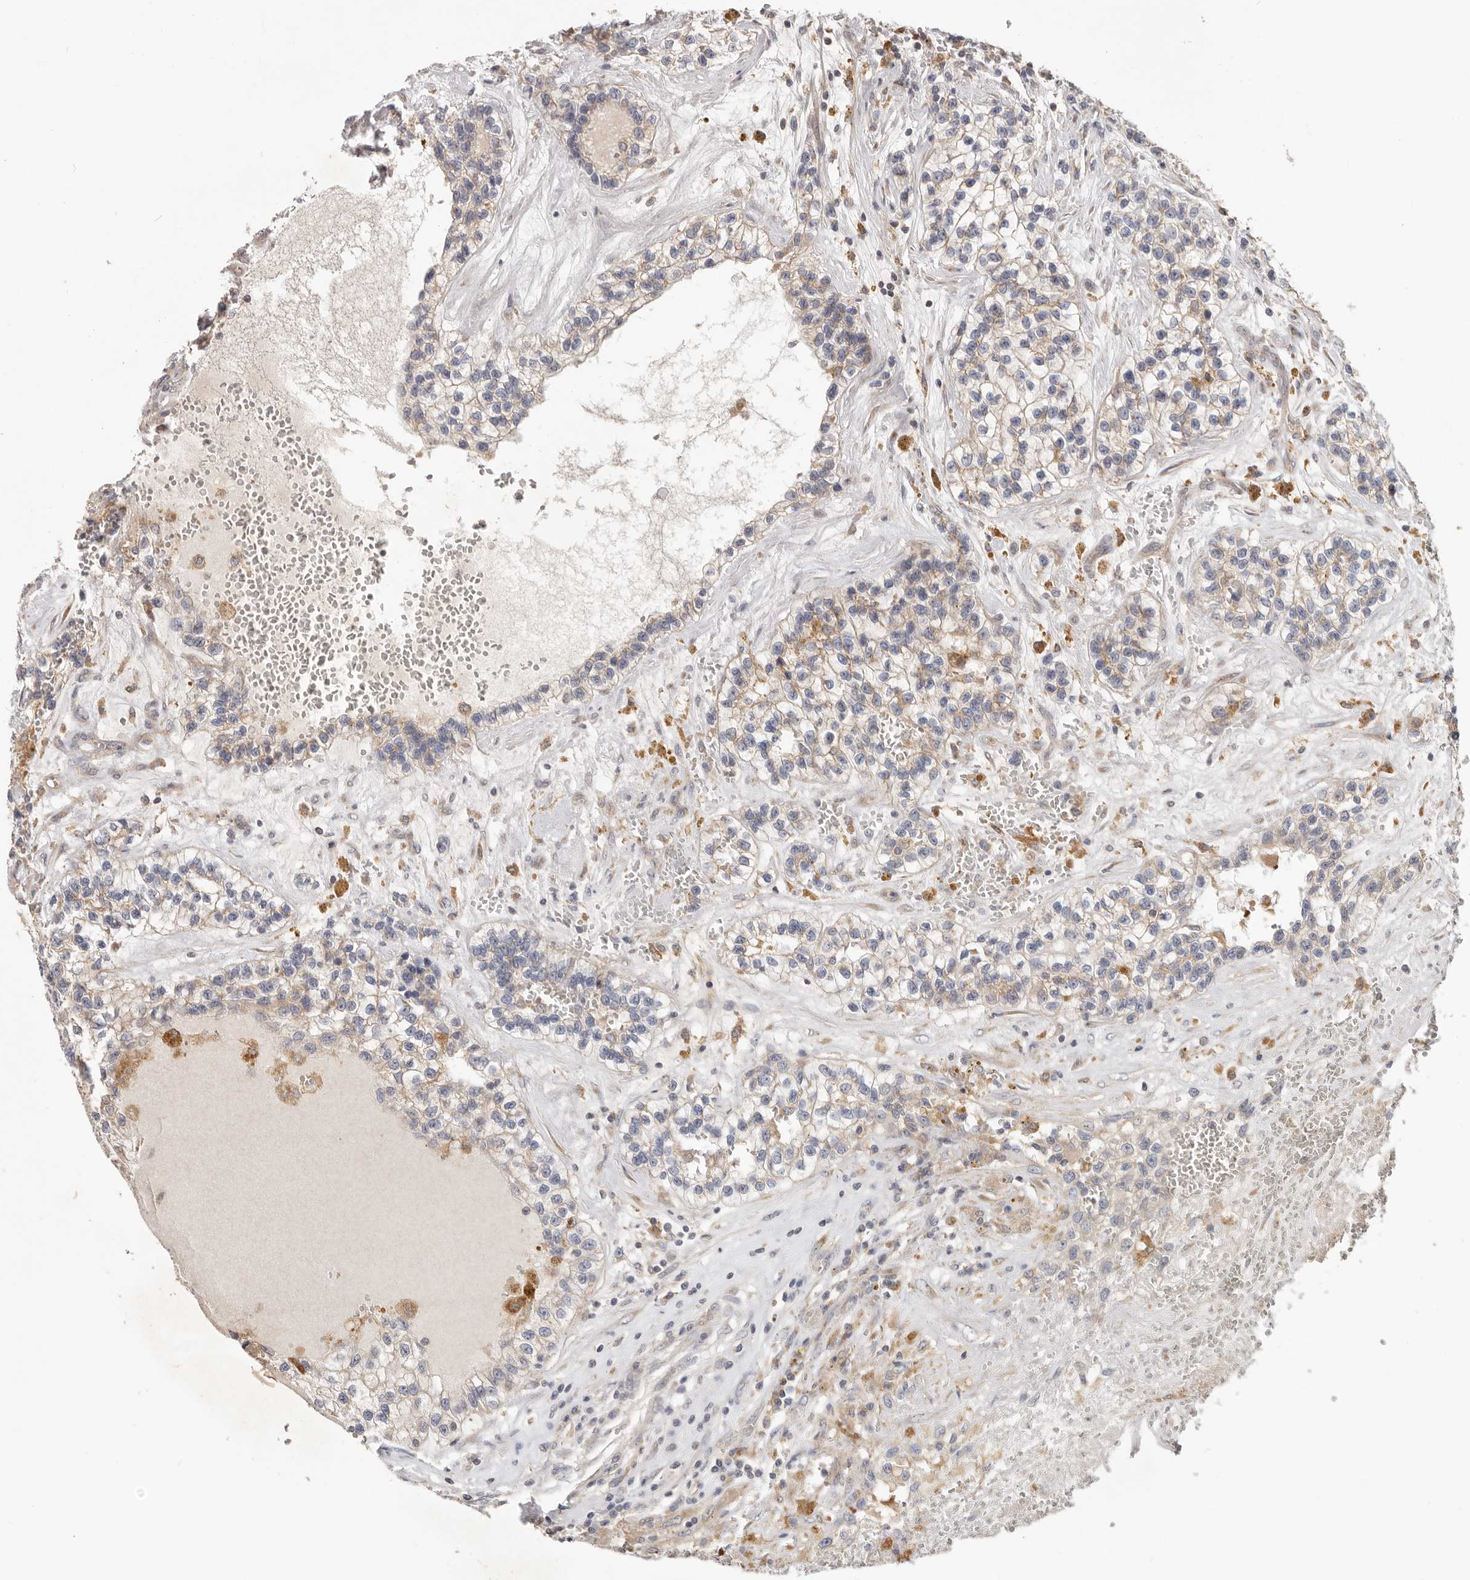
{"staining": {"intensity": "strong", "quantity": "25%-75%", "location": "cytoplasmic/membranous"}, "tissue": "renal cancer", "cell_type": "Tumor cells", "image_type": "cancer", "snomed": [{"axis": "morphology", "description": "Adenocarcinoma, NOS"}, {"axis": "topography", "description": "Kidney"}], "caption": "This is a histology image of immunohistochemistry staining of renal adenocarcinoma, which shows strong staining in the cytoplasmic/membranous of tumor cells.", "gene": "LRP6", "patient": {"sex": "female", "age": 57}}